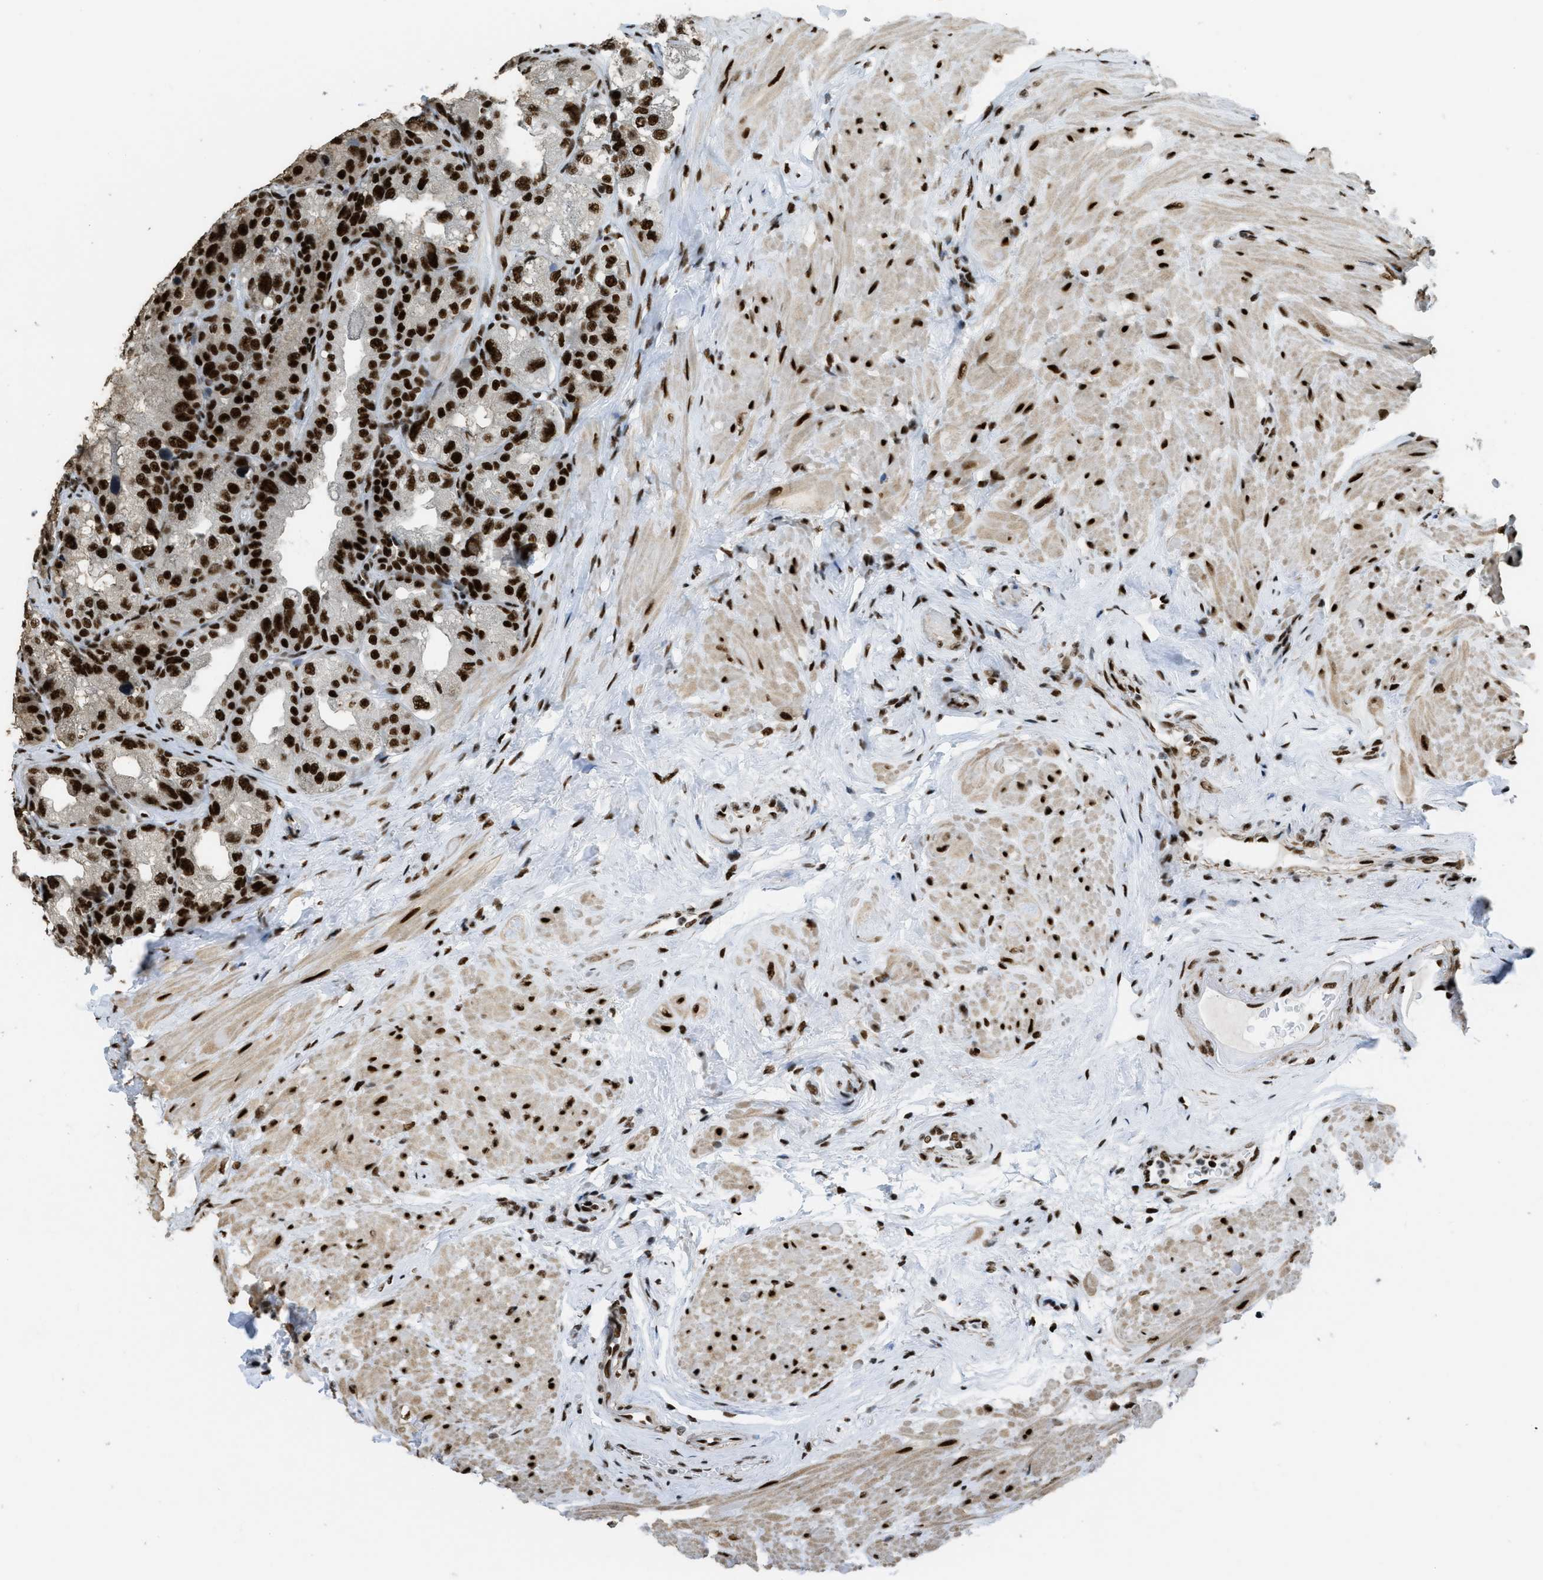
{"staining": {"intensity": "strong", "quantity": ">75%", "location": "nuclear"}, "tissue": "seminal vesicle", "cell_type": "Glandular cells", "image_type": "normal", "snomed": [{"axis": "morphology", "description": "Normal tissue, NOS"}, {"axis": "topography", "description": "Seminal veicle"}], "caption": "An image showing strong nuclear positivity in about >75% of glandular cells in unremarkable seminal vesicle, as visualized by brown immunohistochemical staining.", "gene": "ZNF207", "patient": {"sex": "male", "age": 68}}